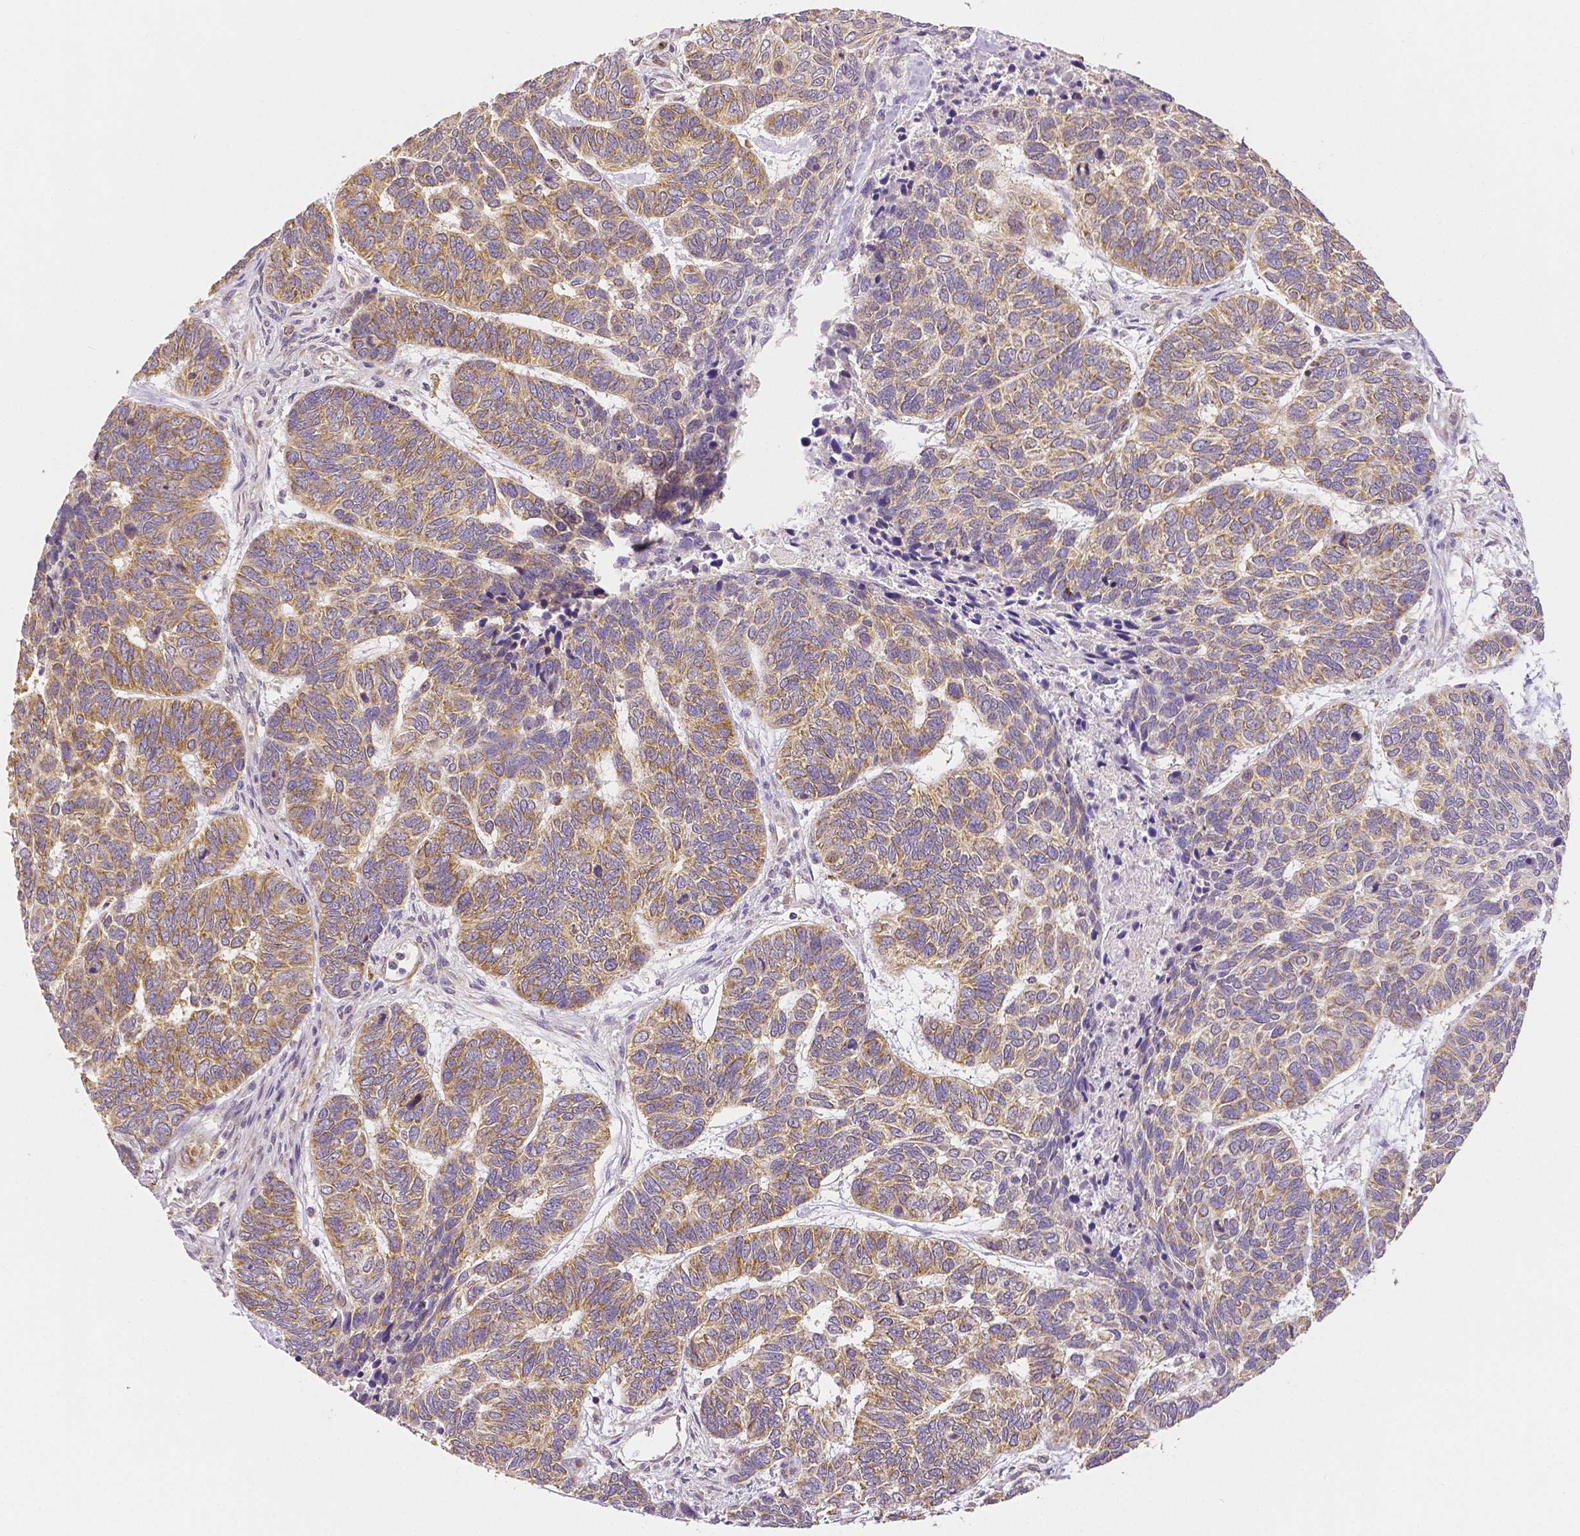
{"staining": {"intensity": "moderate", "quantity": "25%-75%", "location": "cytoplasmic/membranous"}, "tissue": "skin cancer", "cell_type": "Tumor cells", "image_type": "cancer", "snomed": [{"axis": "morphology", "description": "Basal cell carcinoma"}, {"axis": "topography", "description": "Skin"}], "caption": "DAB (3,3'-diaminobenzidine) immunohistochemical staining of skin cancer (basal cell carcinoma) displays moderate cytoplasmic/membranous protein expression in approximately 25%-75% of tumor cells.", "gene": "RHOT1", "patient": {"sex": "female", "age": 65}}